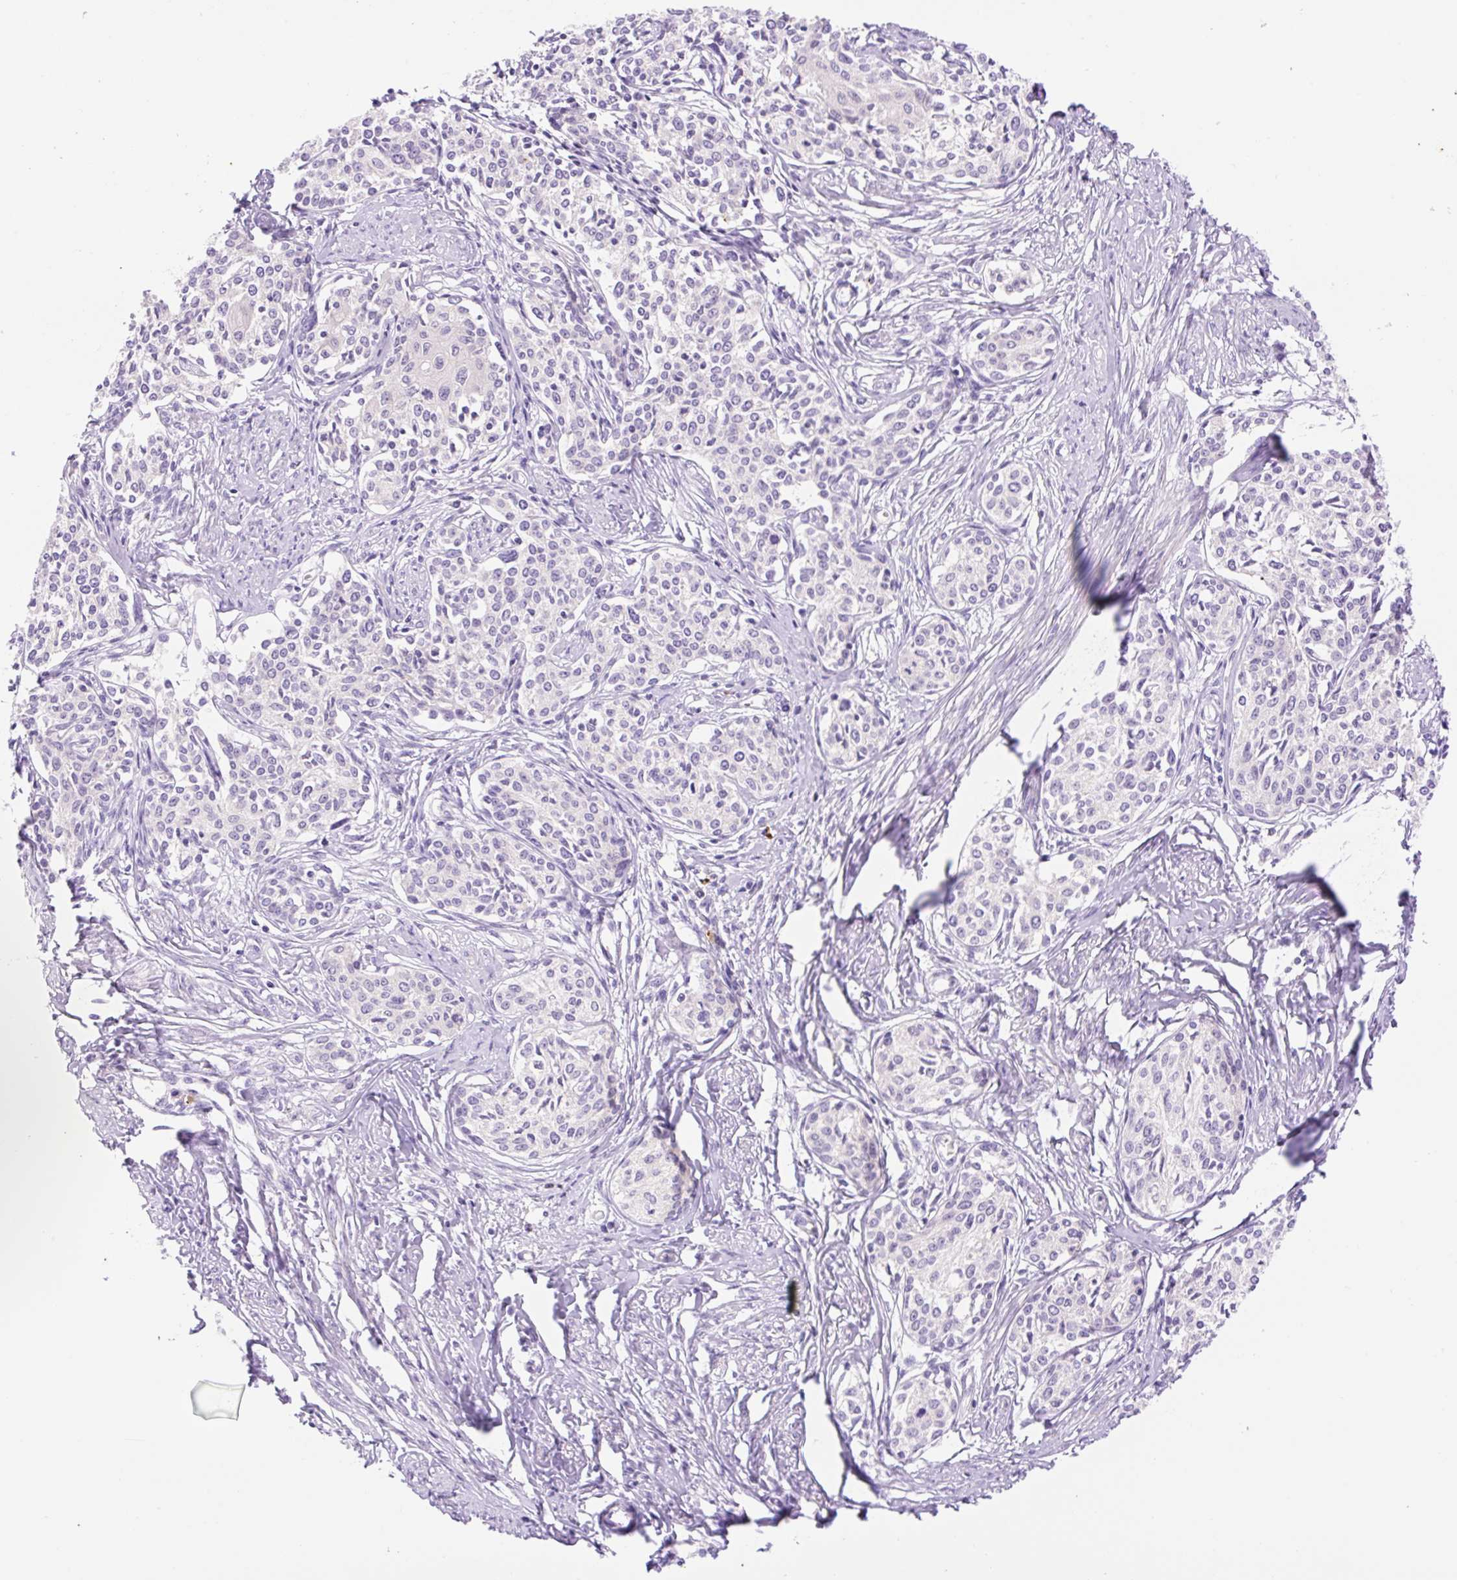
{"staining": {"intensity": "negative", "quantity": "none", "location": "none"}, "tissue": "cervical cancer", "cell_type": "Tumor cells", "image_type": "cancer", "snomed": [{"axis": "morphology", "description": "Squamous cell carcinoma, NOS"}, {"axis": "morphology", "description": "Adenocarcinoma, NOS"}, {"axis": "topography", "description": "Cervix"}], "caption": "Immunohistochemical staining of human cervical adenocarcinoma displays no significant positivity in tumor cells.", "gene": "LHFPL5", "patient": {"sex": "female", "age": 52}}